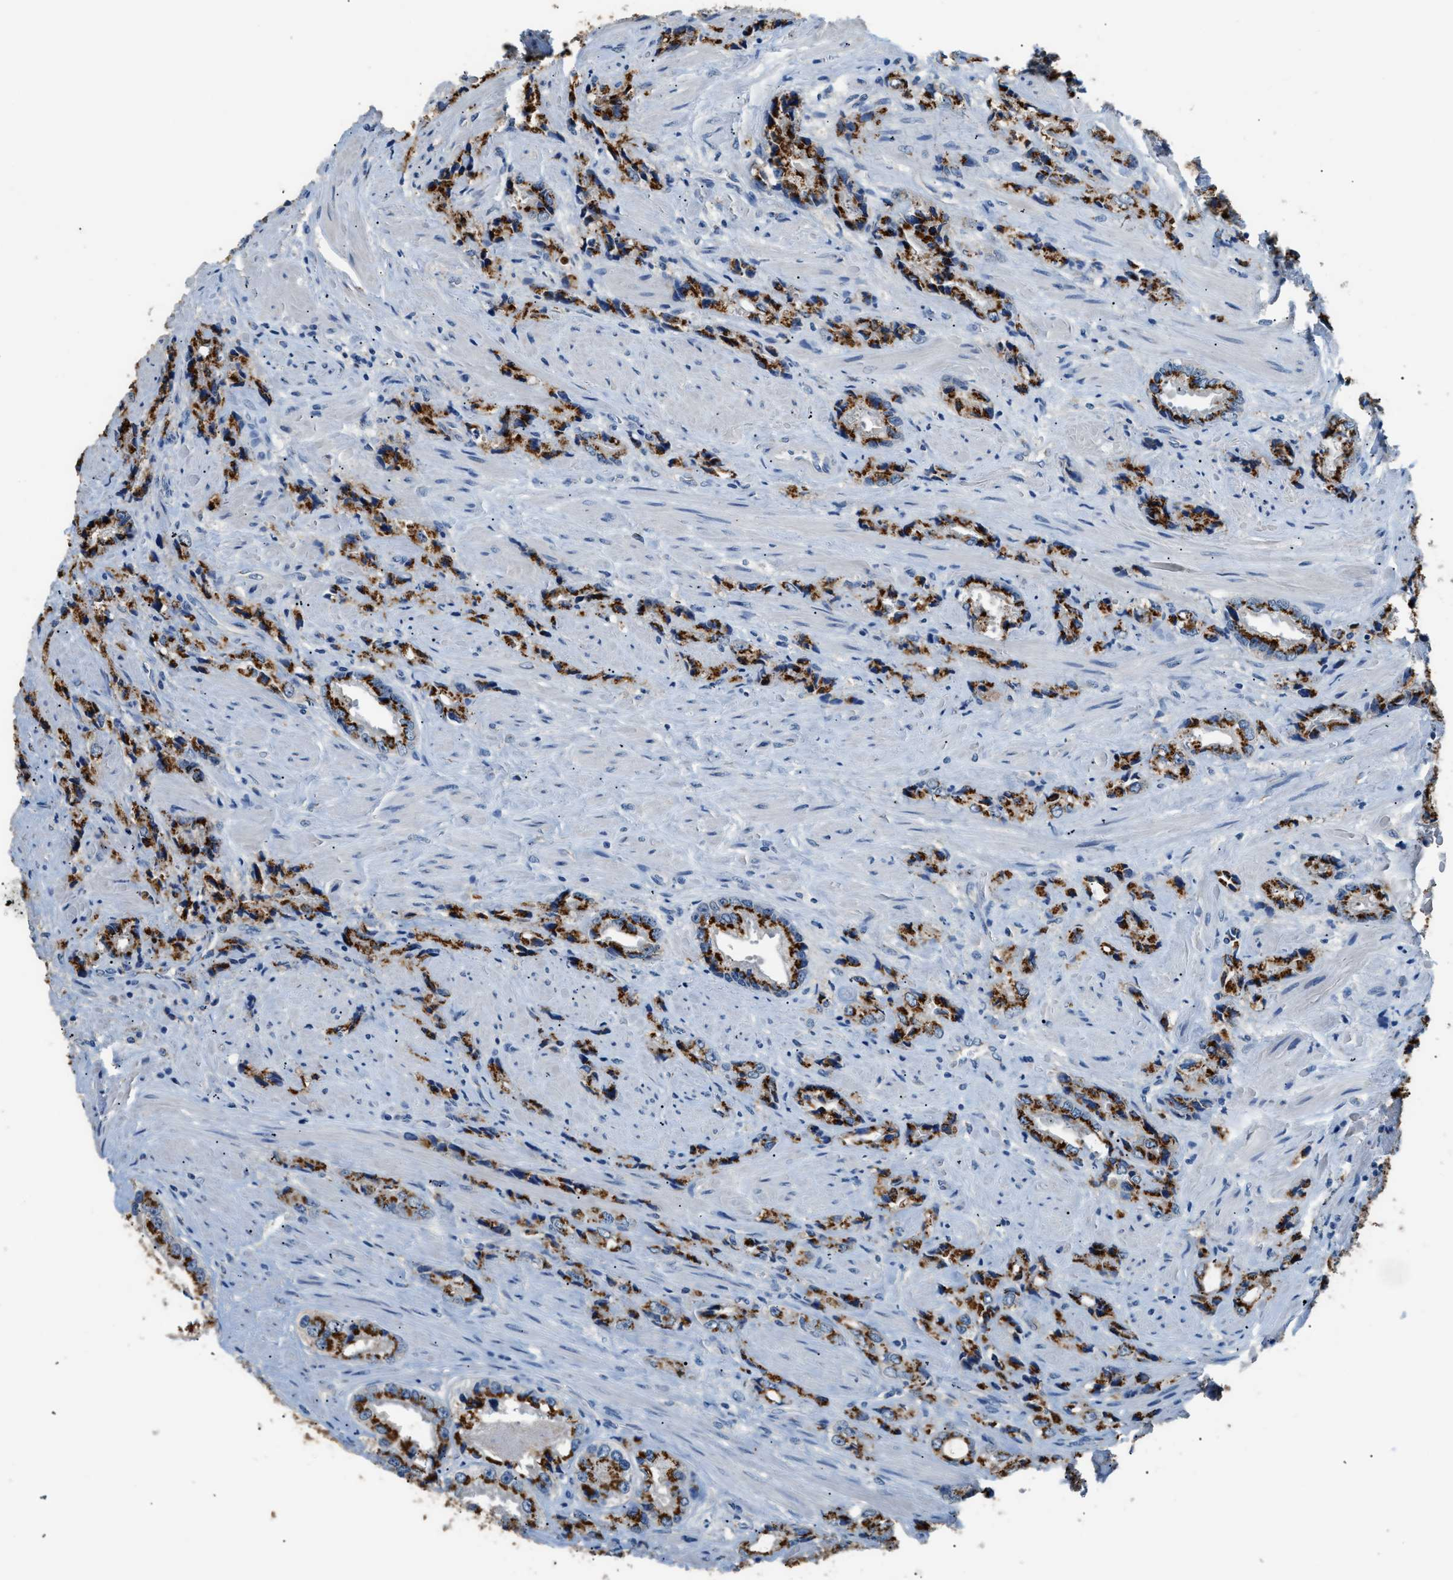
{"staining": {"intensity": "strong", "quantity": ">75%", "location": "cytoplasmic/membranous"}, "tissue": "prostate cancer", "cell_type": "Tumor cells", "image_type": "cancer", "snomed": [{"axis": "morphology", "description": "Adenocarcinoma, High grade"}, {"axis": "topography", "description": "Prostate"}], "caption": "Immunohistochemical staining of adenocarcinoma (high-grade) (prostate) reveals high levels of strong cytoplasmic/membranous staining in about >75% of tumor cells.", "gene": "GOLM1", "patient": {"sex": "male", "age": 61}}